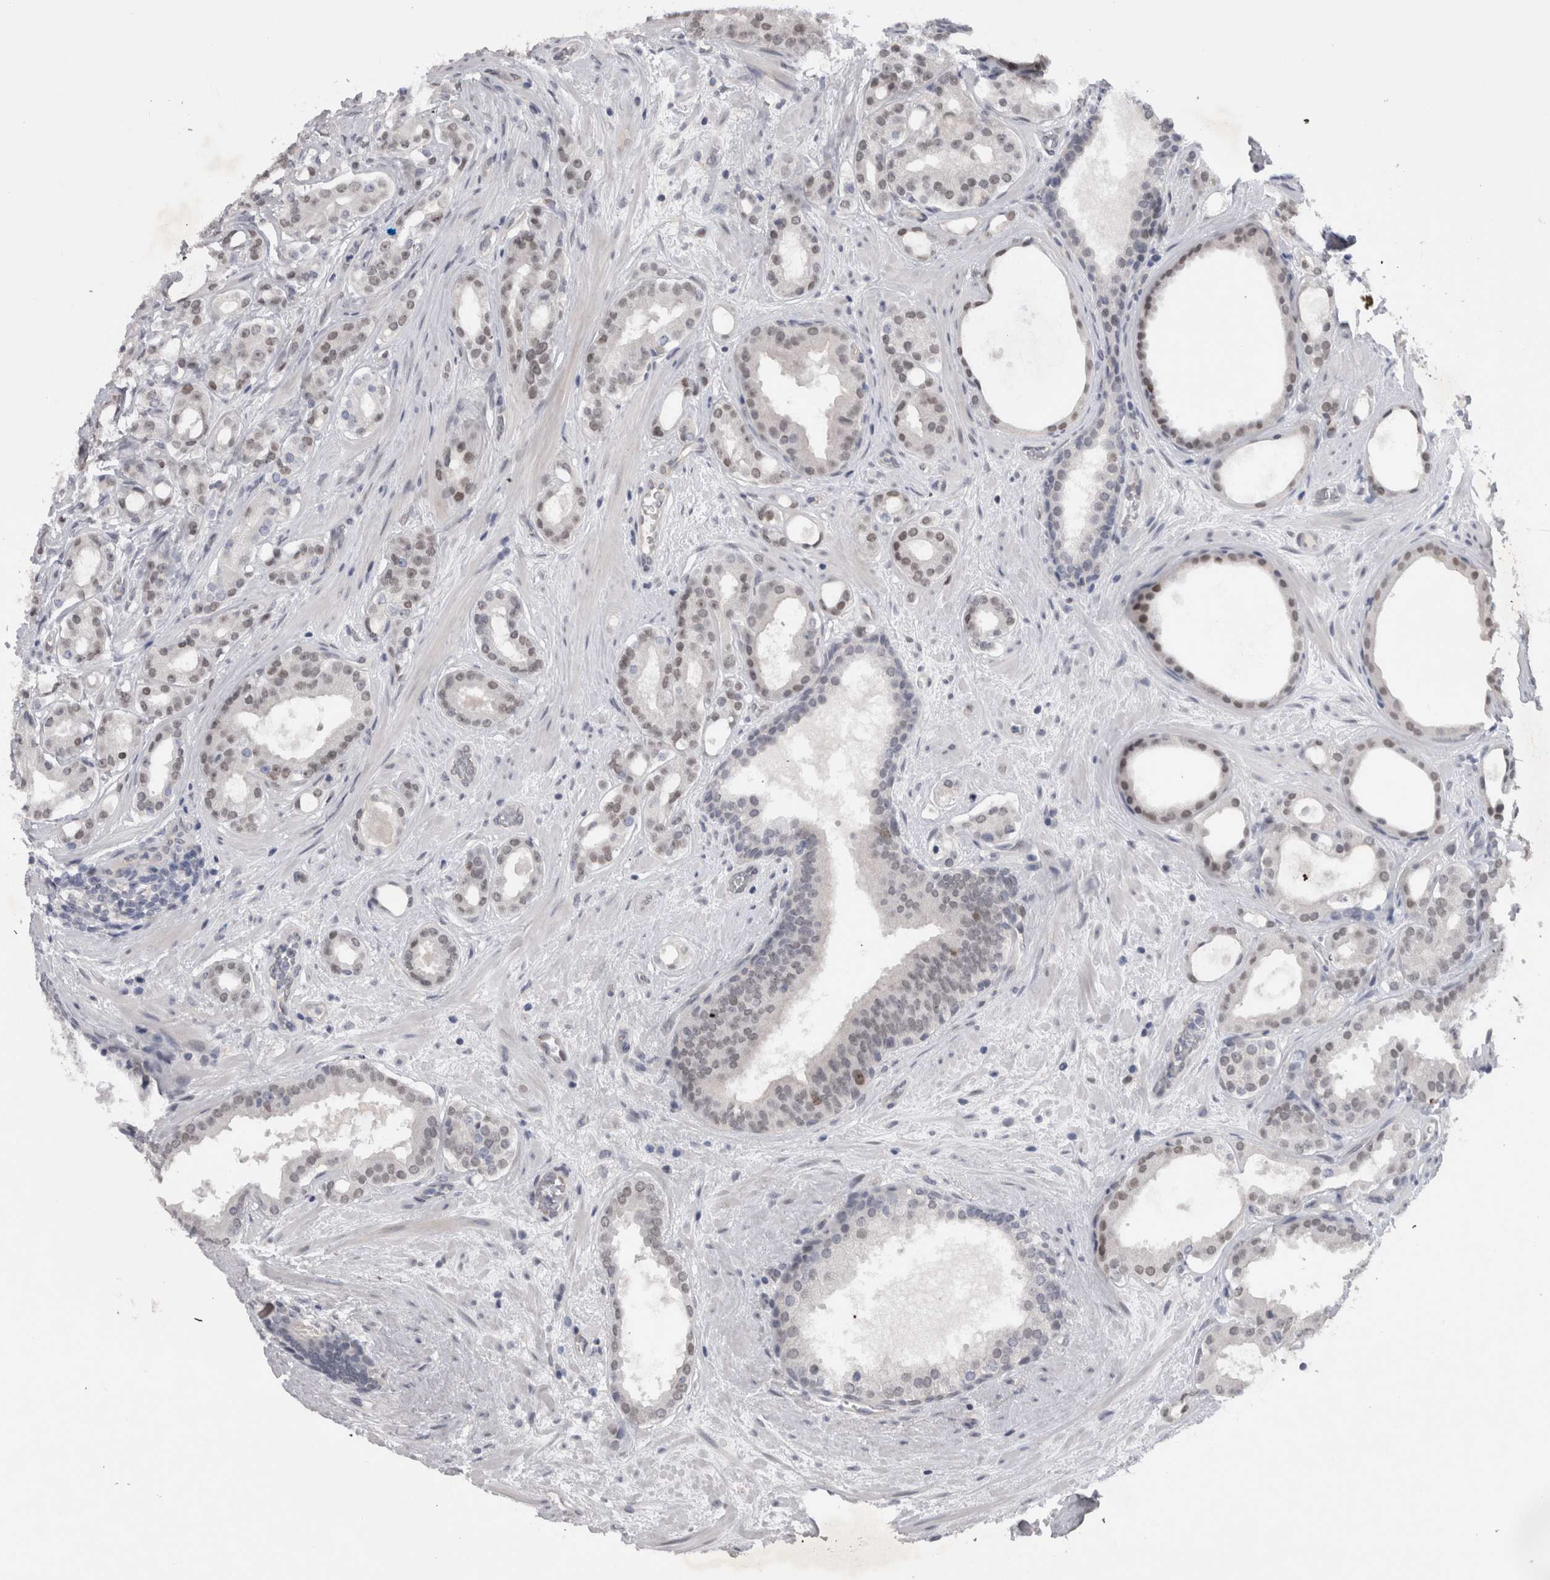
{"staining": {"intensity": "weak", "quantity": "25%-75%", "location": "nuclear"}, "tissue": "prostate cancer", "cell_type": "Tumor cells", "image_type": "cancer", "snomed": [{"axis": "morphology", "description": "Adenocarcinoma, High grade"}, {"axis": "topography", "description": "Prostate"}], "caption": "Human prostate high-grade adenocarcinoma stained for a protein (brown) exhibits weak nuclear positive expression in about 25%-75% of tumor cells.", "gene": "KIF18B", "patient": {"sex": "male", "age": 60}}